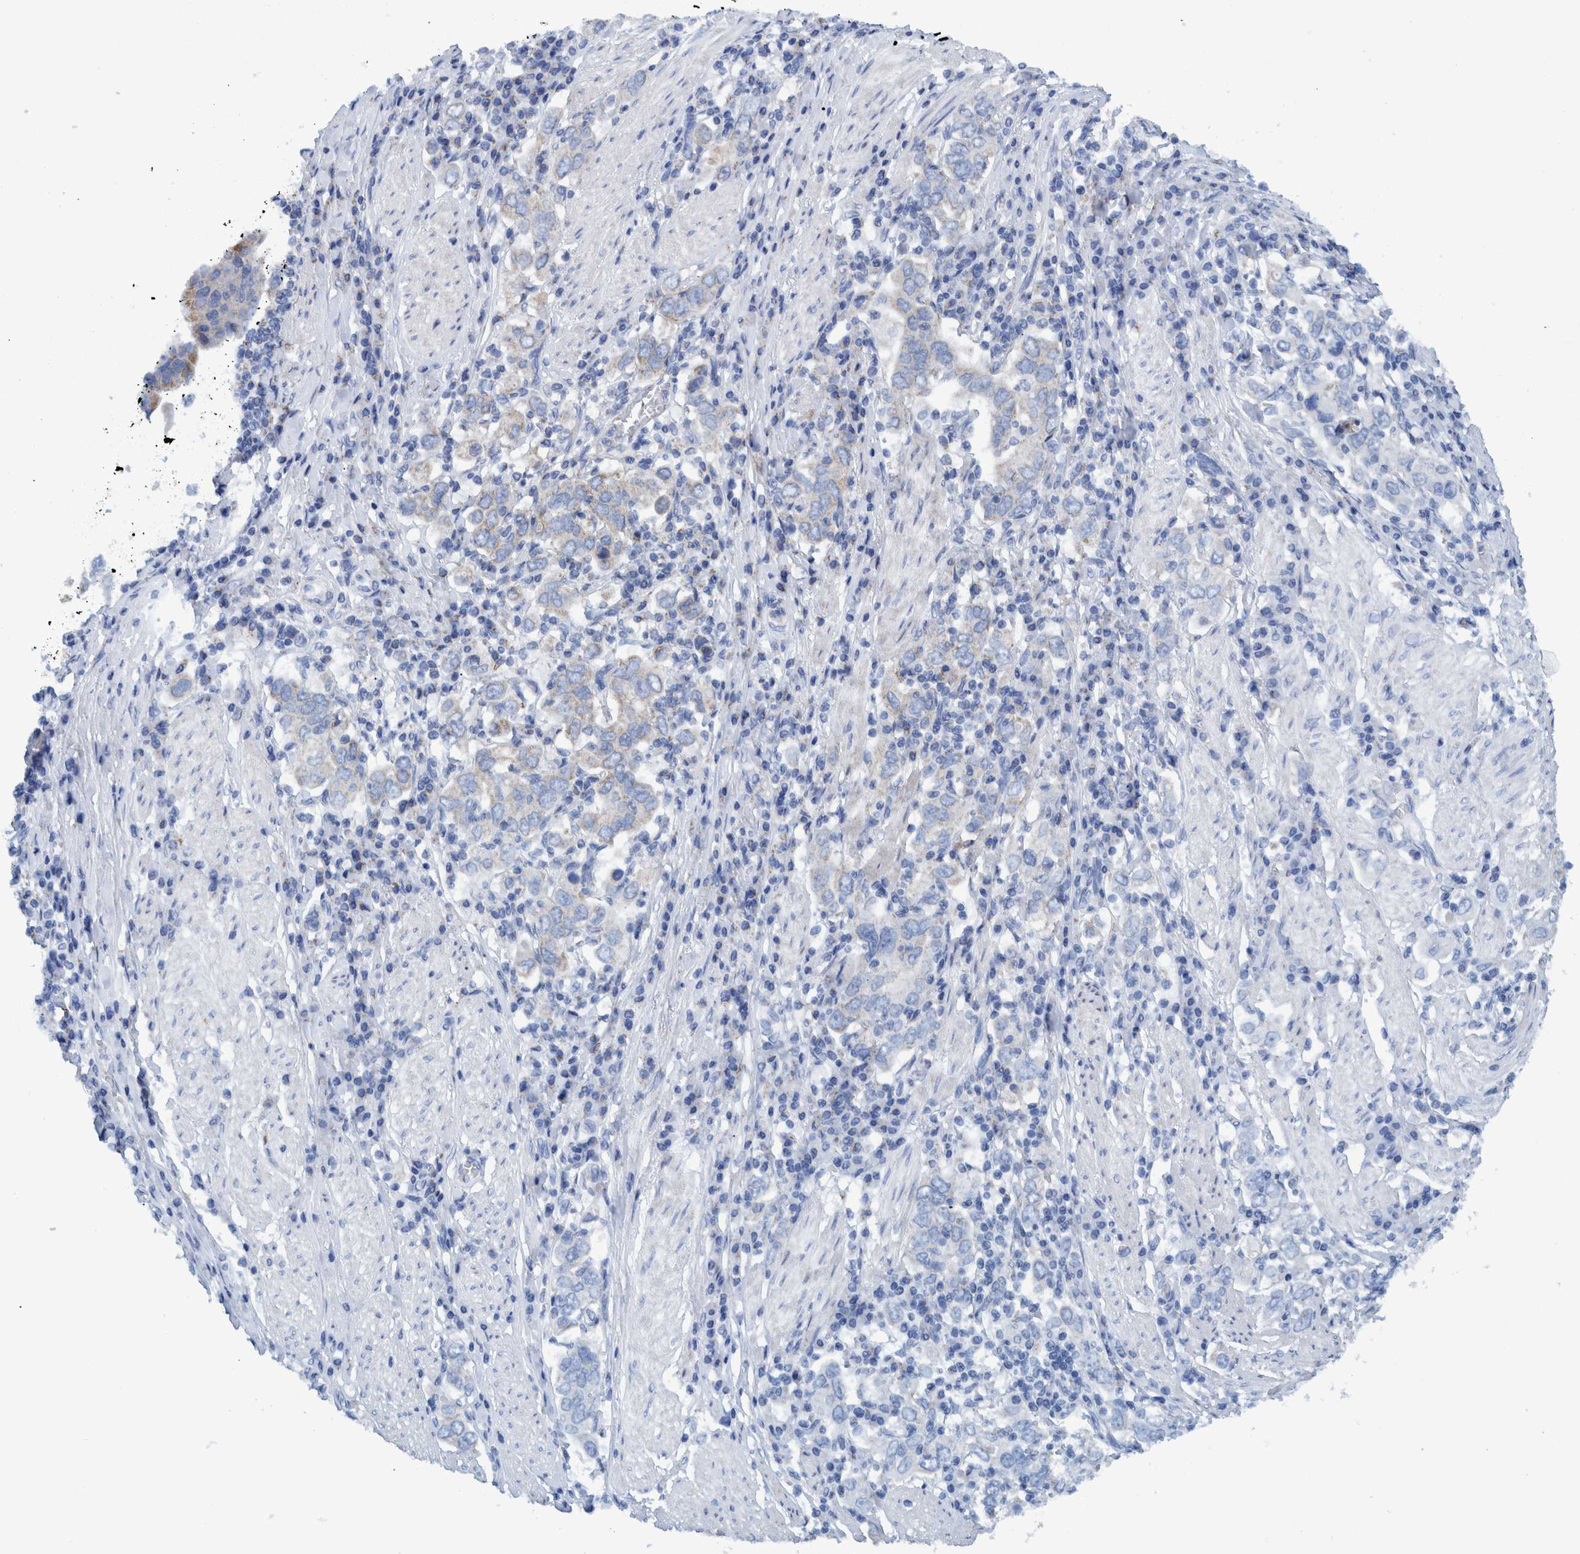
{"staining": {"intensity": "moderate", "quantity": "<25%", "location": "cytoplasmic/membranous"}, "tissue": "stomach cancer", "cell_type": "Tumor cells", "image_type": "cancer", "snomed": [{"axis": "morphology", "description": "Adenocarcinoma, NOS"}, {"axis": "topography", "description": "Stomach, upper"}], "caption": "Protein staining reveals moderate cytoplasmic/membranous expression in approximately <25% of tumor cells in stomach adenocarcinoma. Nuclei are stained in blue.", "gene": "BZW2", "patient": {"sex": "male", "age": 62}}